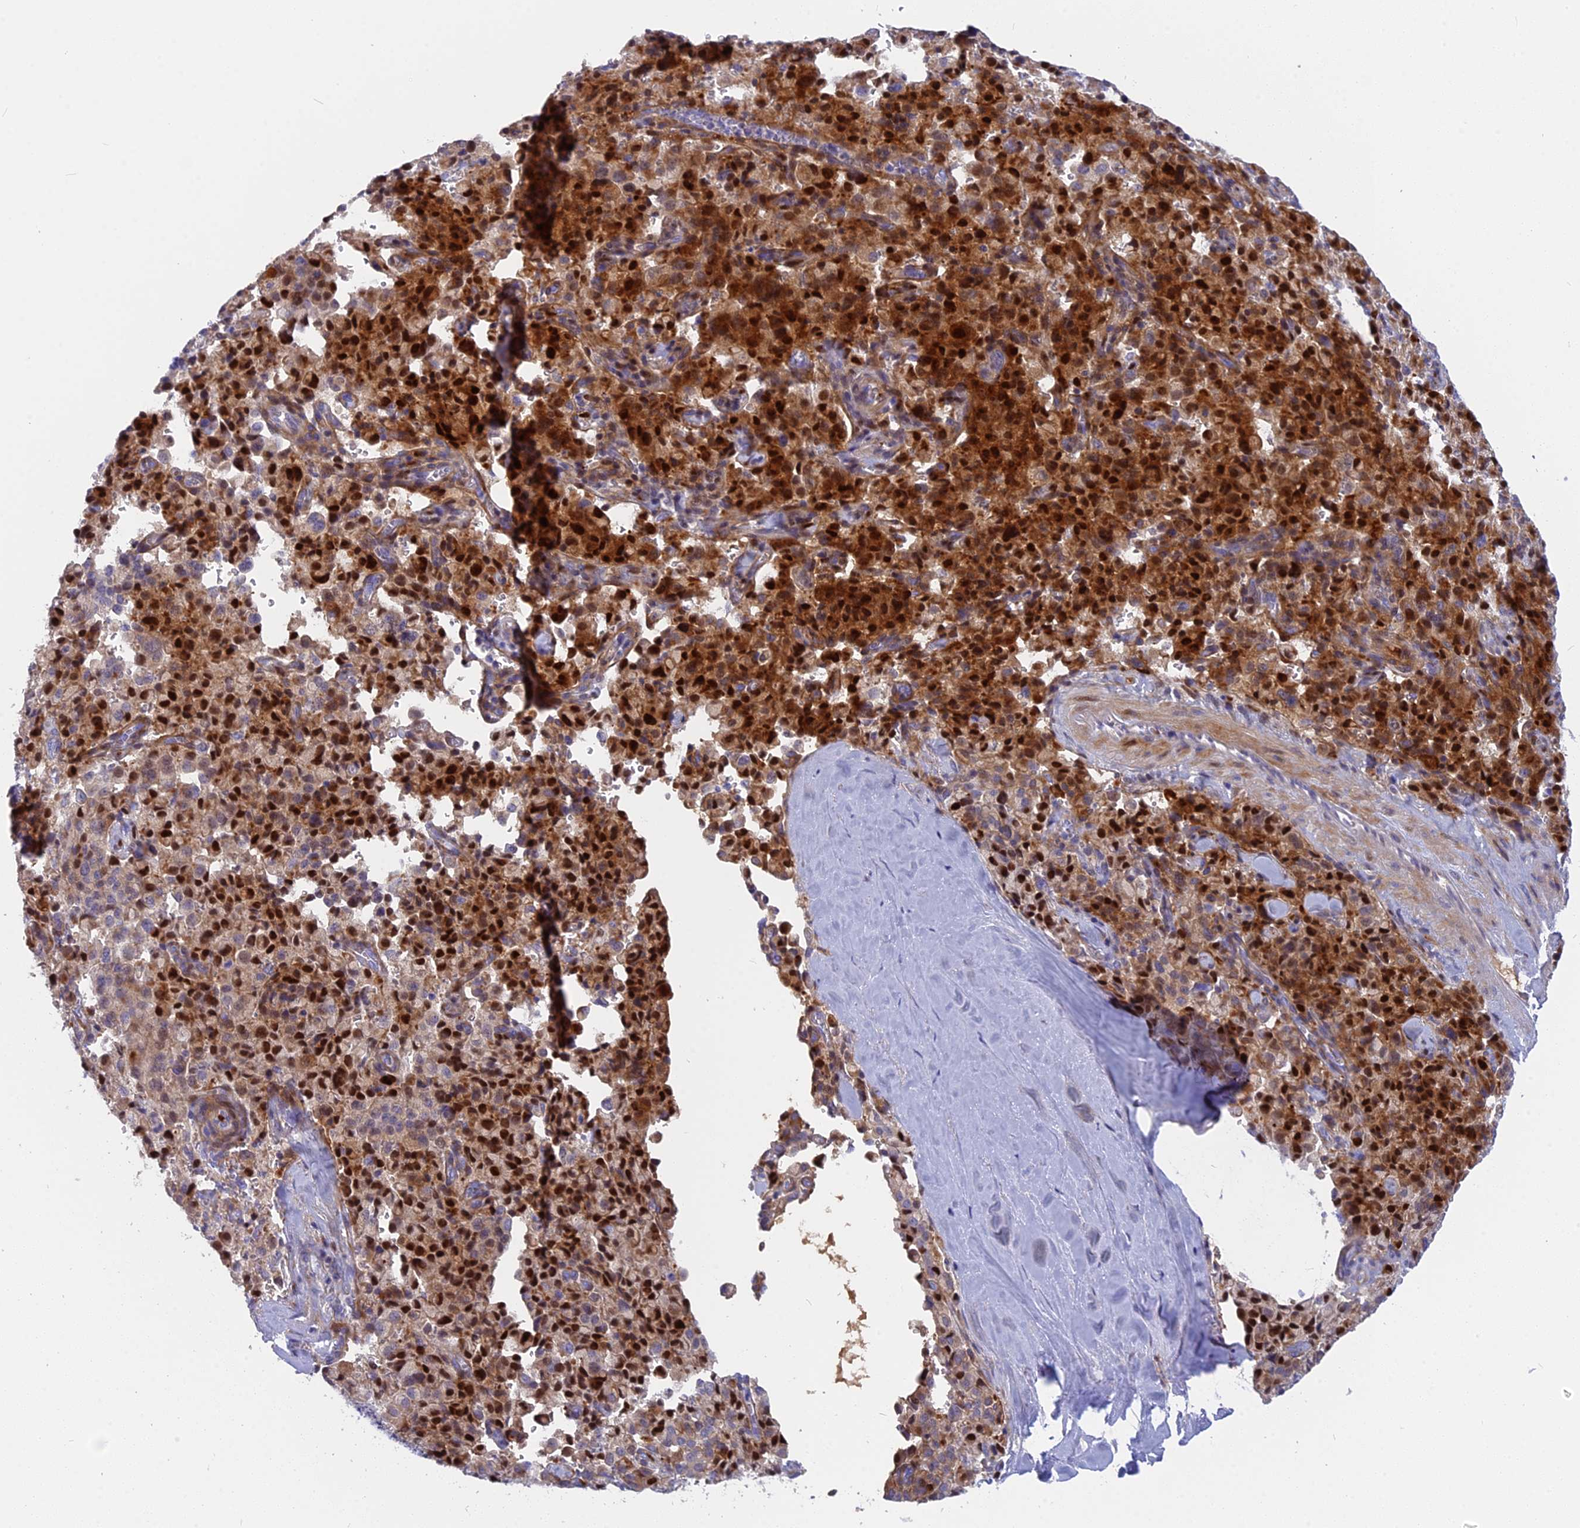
{"staining": {"intensity": "strong", "quantity": "25%-75%", "location": "cytoplasmic/membranous,nuclear"}, "tissue": "pancreatic cancer", "cell_type": "Tumor cells", "image_type": "cancer", "snomed": [{"axis": "morphology", "description": "Adenocarcinoma, NOS"}, {"axis": "topography", "description": "Pancreas"}], "caption": "The micrograph demonstrates a brown stain indicating the presence of a protein in the cytoplasmic/membranous and nuclear of tumor cells in pancreatic adenocarcinoma.", "gene": "NKPD1", "patient": {"sex": "male", "age": 65}}